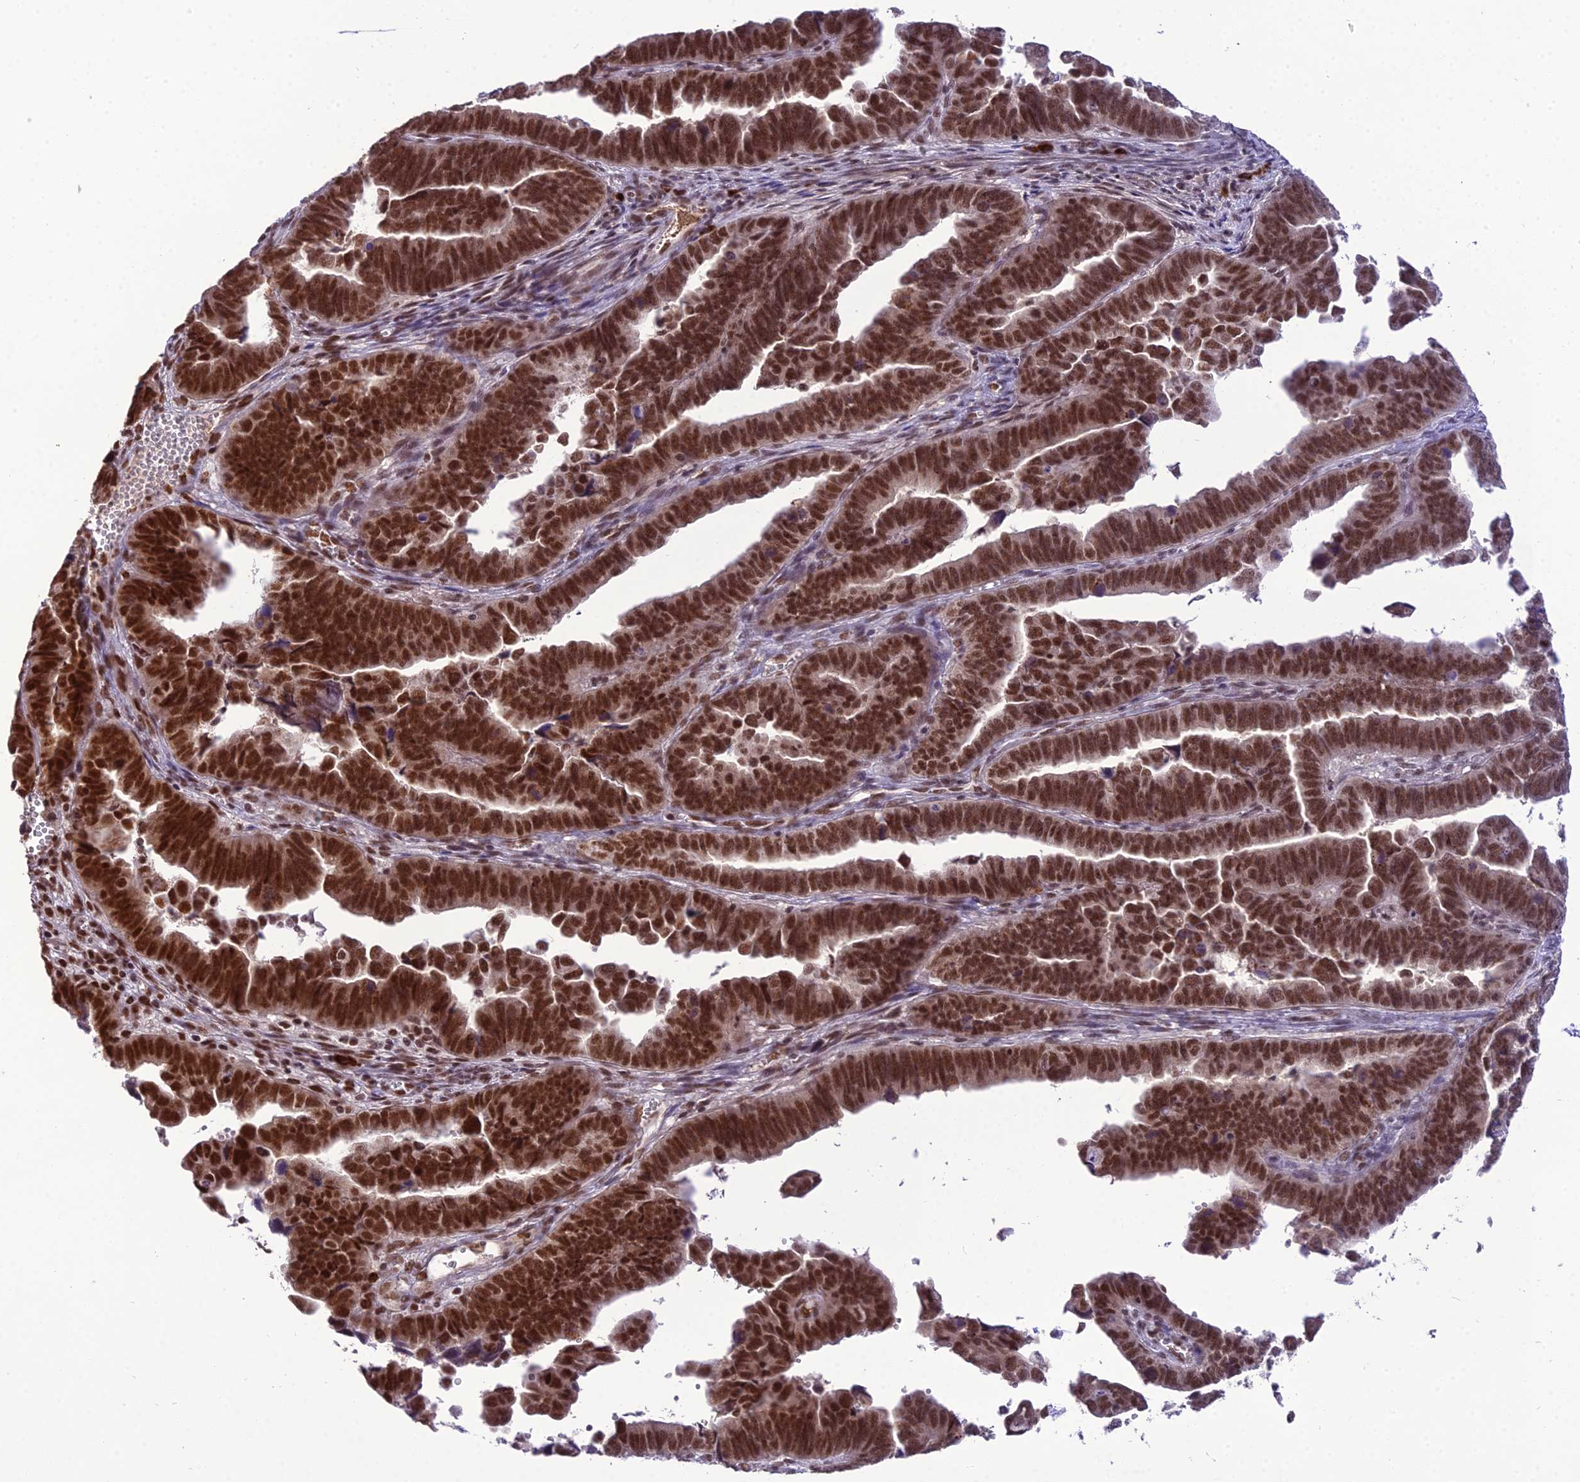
{"staining": {"intensity": "strong", "quantity": ">75%", "location": "nuclear"}, "tissue": "endometrial cancer", "cell_type": "Tumor cells", "image_type": "cancer", "snomed": [{"axis": "morphology", "description": "Adenocarcinoma, NOS"}, {"axis": "topography", "description": "Endometrium"}], "caption": "High-power microscopy captured an IHC histopathology image of endometrial adenocarcinoma, revealing strong nuclear expression in about >75% of tumor cells.", "gene": "SH3RF3", "patient": {"sex": "female", "age": 75}}